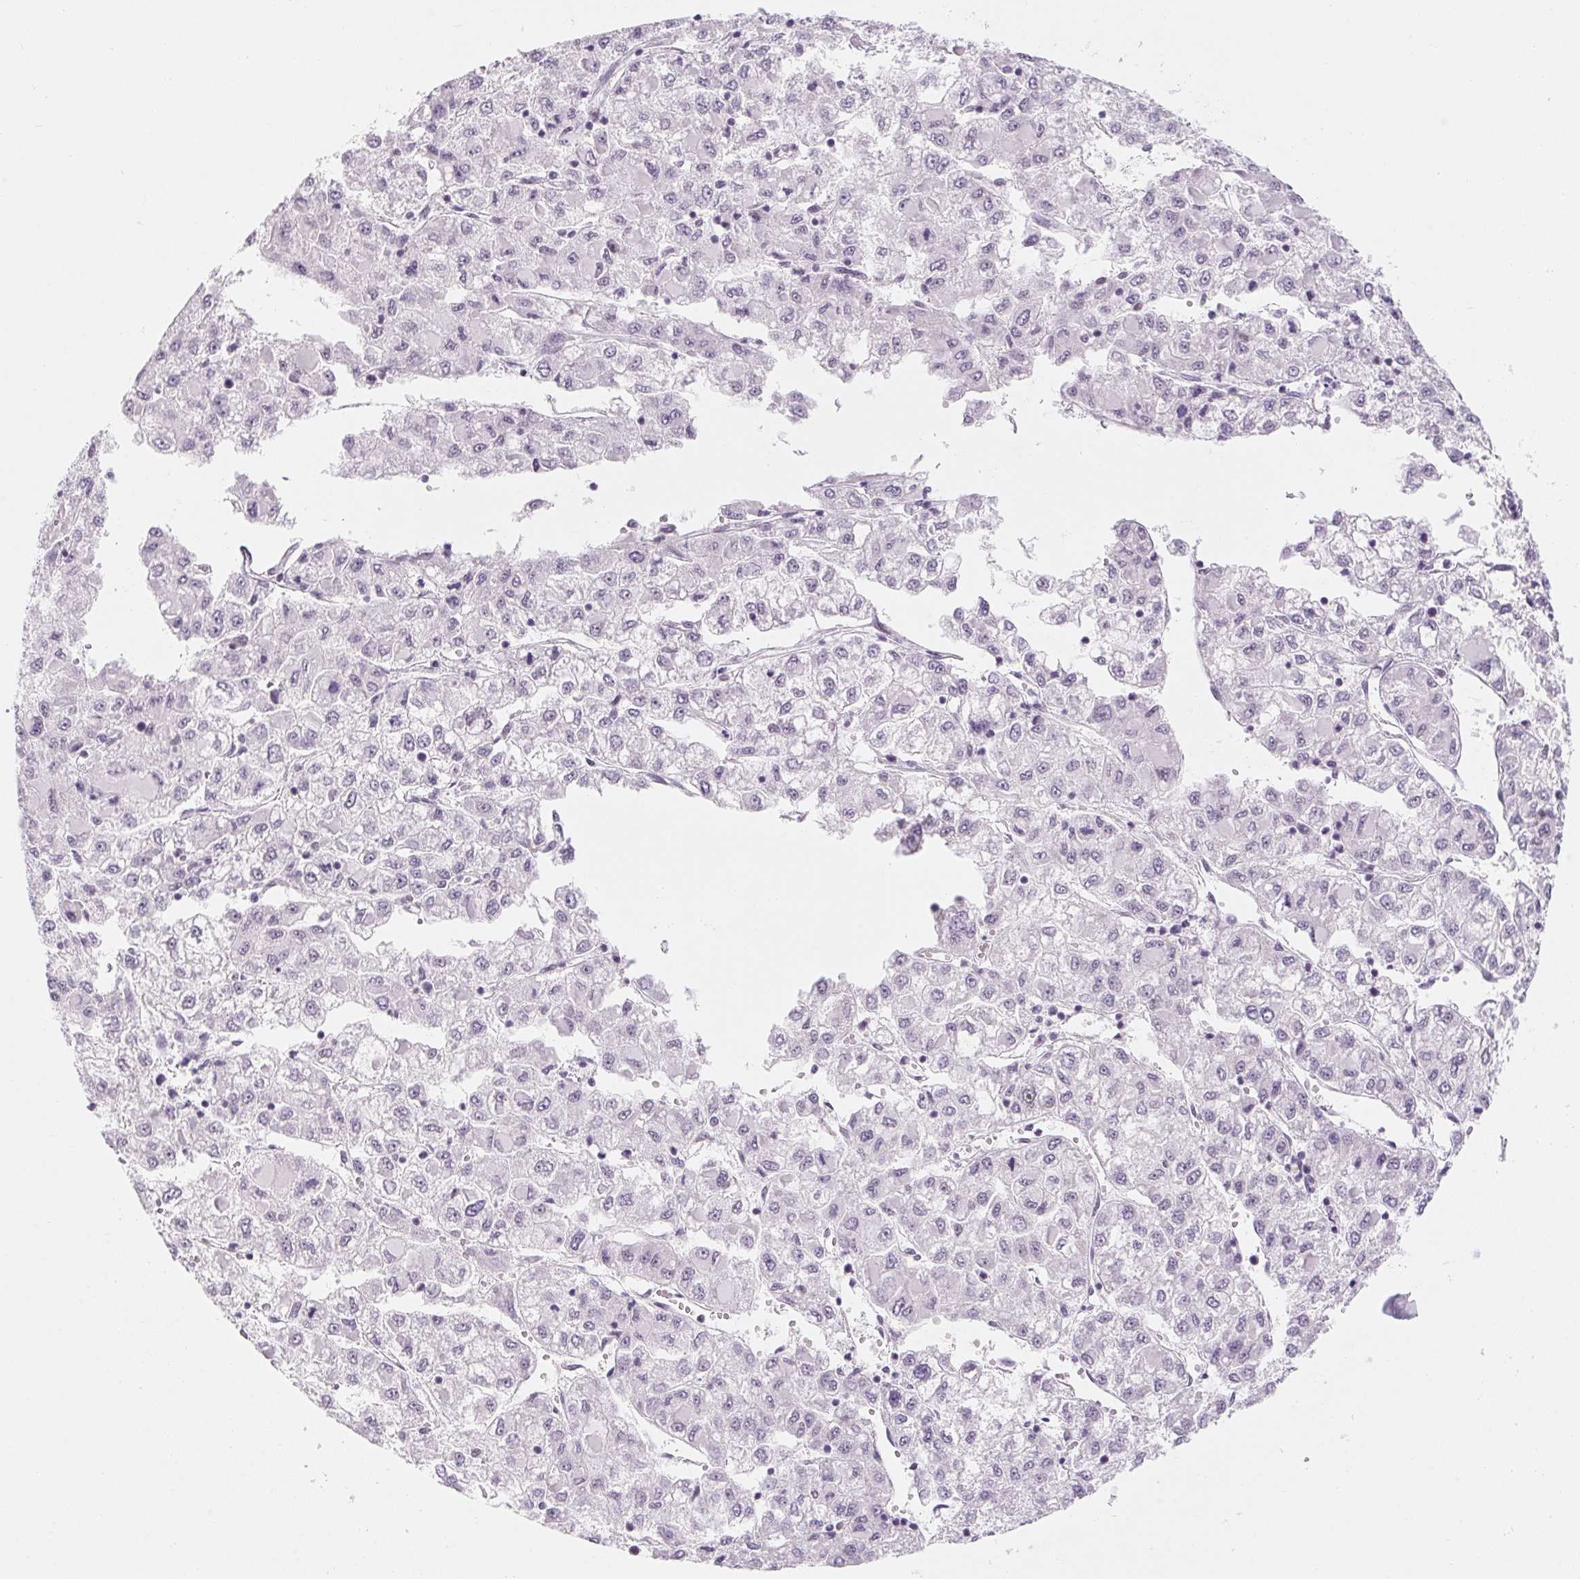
{"staining": {"intensity": "negative", "quantity": "none", "location": "none"}, "tissue": "liver cancer", "cell_type": "Tumor cells", "image_type": "cancer", "snomed": [{"axis": "morphology", "description": "Carcinoma, Hepatocellular, NOS"}, {"axis": "topography", "description": "Liver"}], "caption": "The immunohistochemistry micrograph has no significant staining in tumor cells of hepatocellular carcinoma (liver) tissue. The staining is performed using DAB (3,3'-diaminobenzidine) brown chromogen with nuclei counter-stained in using hematoxylin.", "gene": "ZIC4", "patient": {"sex": "male", "age": 40}}